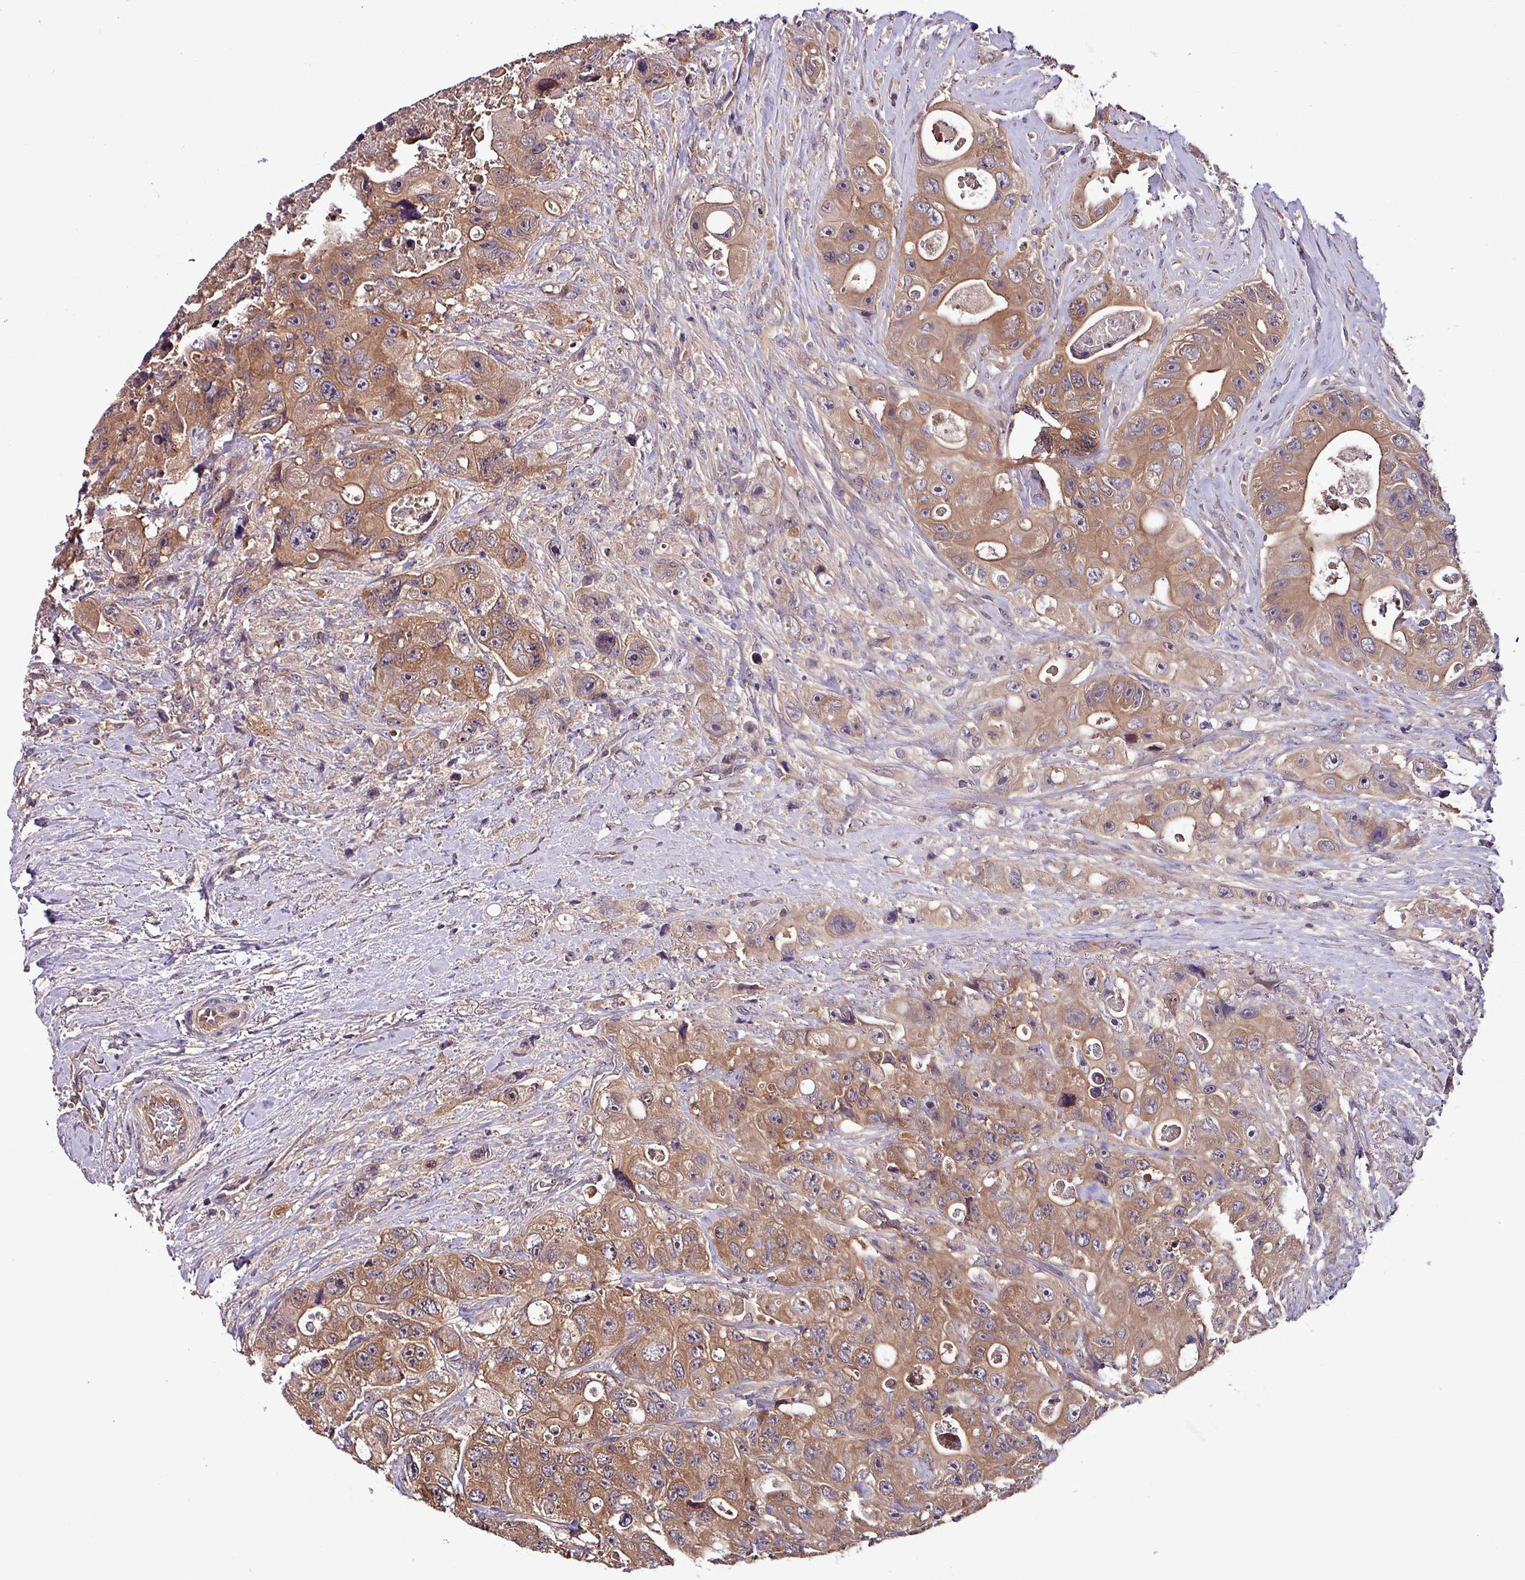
{"staining": {"intensity": "moderate", "quantity": ">75%", "location": "cytoplasmic/membranous"}, "tissue": "colorectal cancer", "cell_type": "Tumor cells", "image_type": "cancer", "snomed": [{"axis": "morphology", "description": "Adenocarcinoma, NOS"}, {"axis": "topography", "description": "Colon"}], "caption": "Immunohistochemical staining of human colorectal cancer (adenocarcinoma) exhibits medium levels of moderate cytoplasmic/membranous protein positivity in about >75% of tumor cells.", "gene": "PAFAH1B2", "patient": {"sex": "female", "age": 46}}